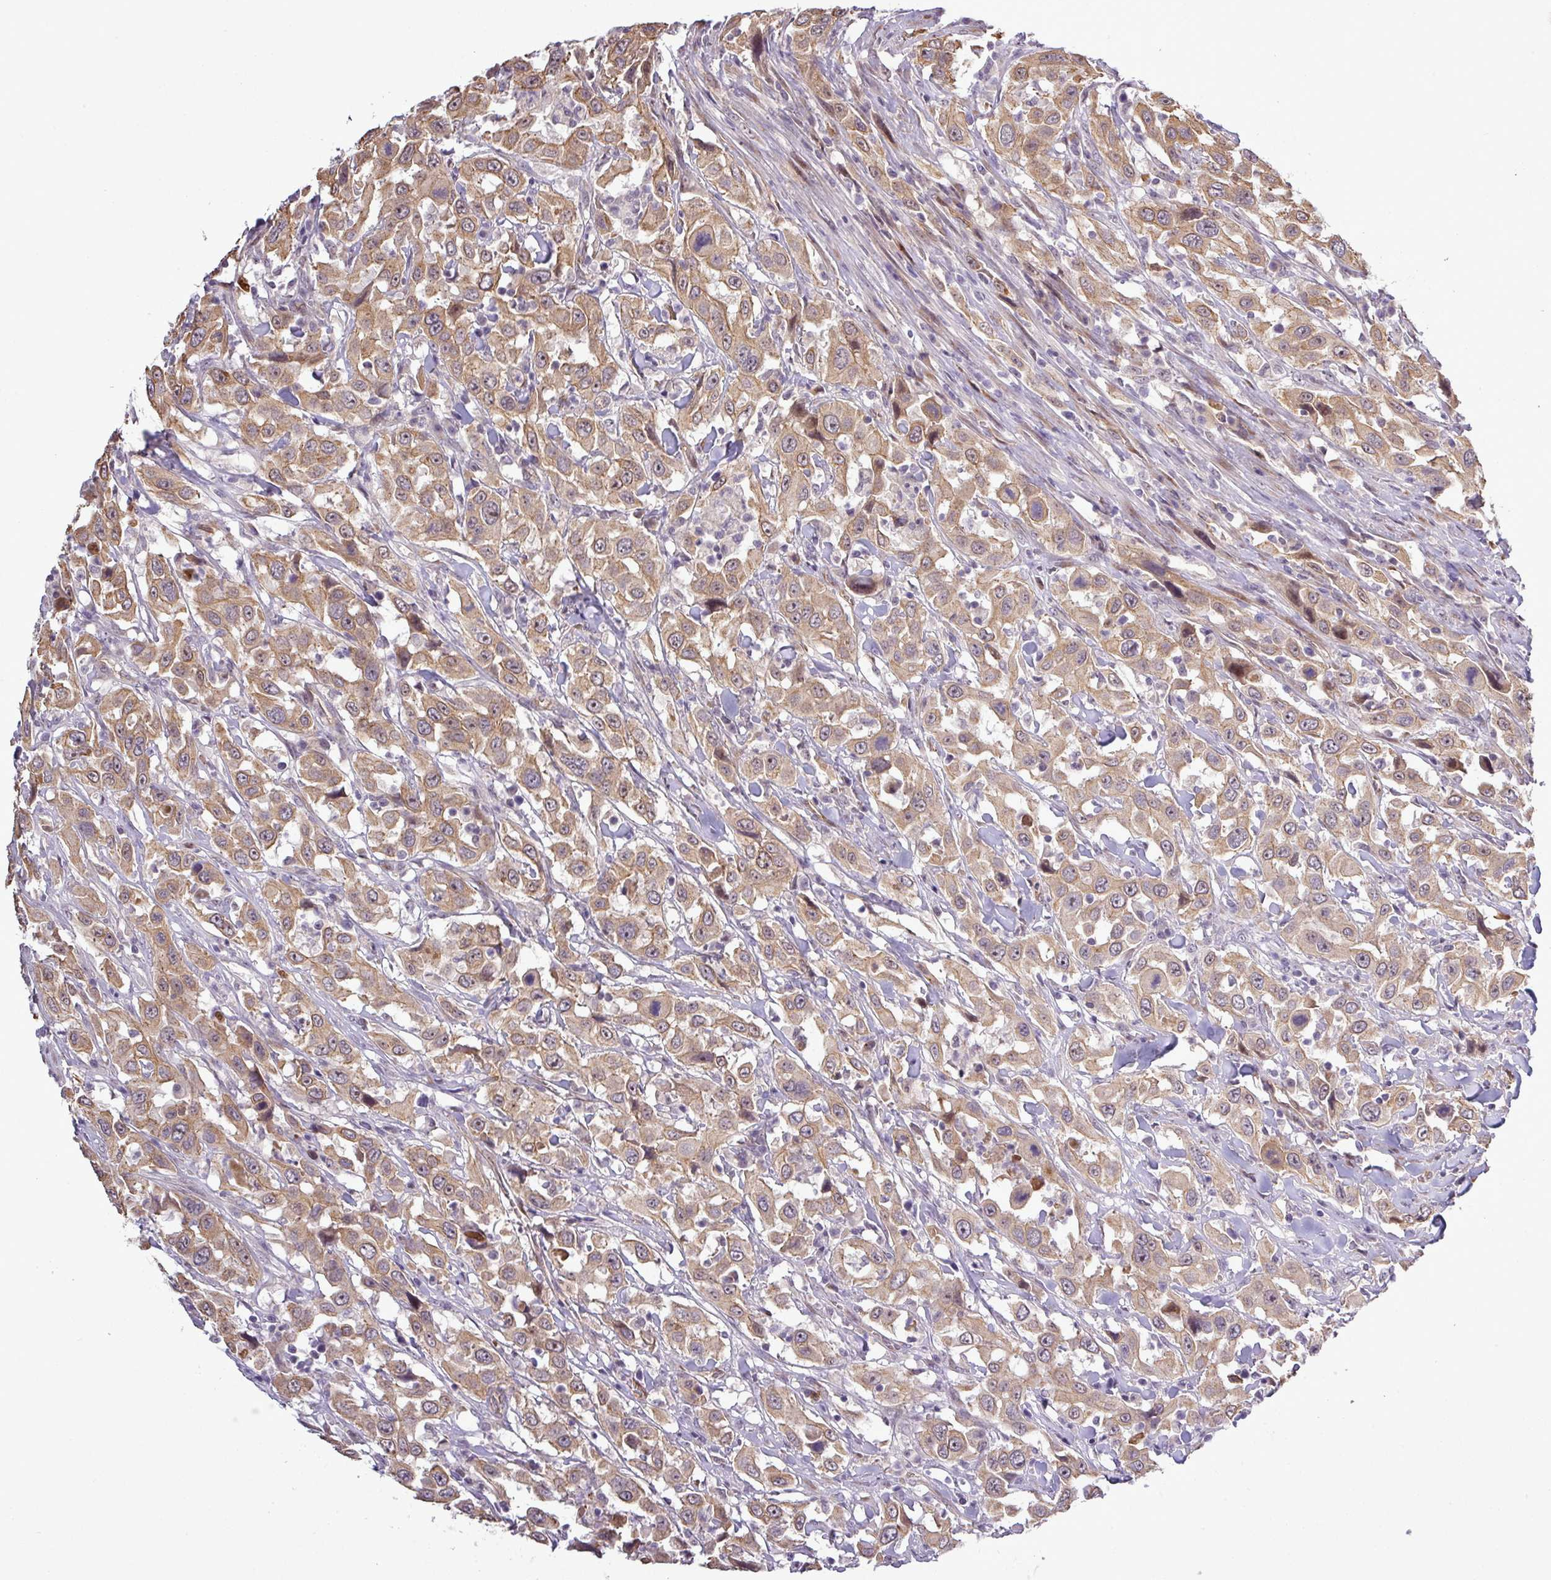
{"staining": {"intensity": "moderate", "quantity": "25%-75%", "location": "cytoplasmic/membranous,nuclear"}, "tissue": "urothelial cancer", "cell_type": "Tumor cells", "image_type": "cancer", "snomed": [{"axis": "morphology", "description": "Urothelial carcinoma, High grade"}, {"axis": "topography", "description": "Urinary bladder"}], "caption": "A photomicrograph showing moderate cytoplasmic/membranous and nuclear staining in approximately 25%-75% of tumor cells in urothelial cancer, as visualized by brown immunohistochemical staining.", "gene": "PCDH1", "patient": {"sex": "male", "age": 61}}